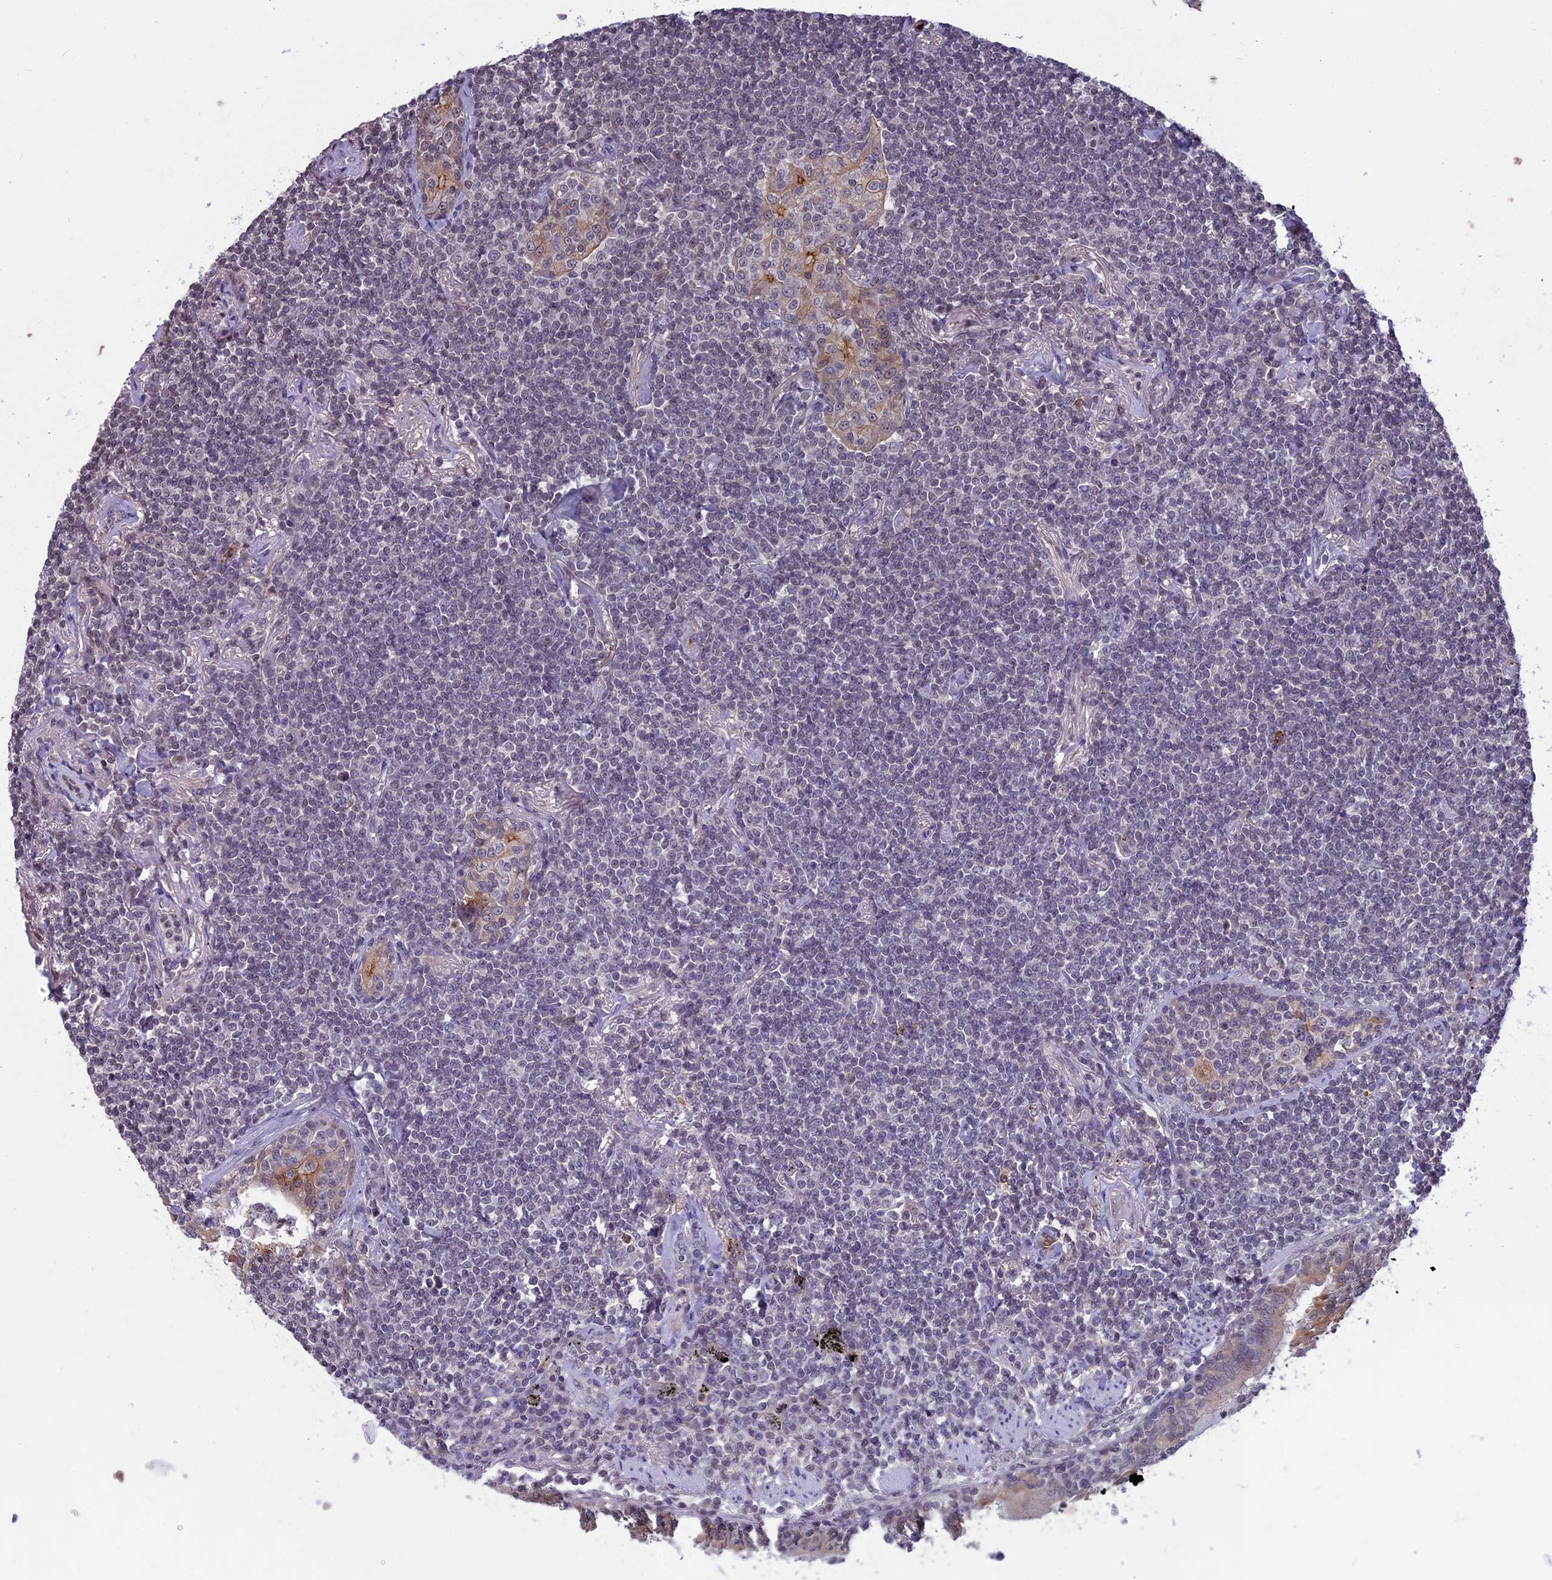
{"staining": {"intensity": "weak", "quantity": "<25%", "location": "nuclear"}, "tissue": "lymphoma", "cell_type": "Tumor cells", "image_type": "cancer", "snomed": [{"axis": "morphology", "description": "Malignant lymphoma, non-Hodgkin's type, Low grade"}, {"axis": "topography", "description": "Lung"}], "caption": "Protein analysis of lymphoma shows no significant expression in tumor cells.", "gene": "SPIRE1", "patient": {"sex": "female", "age": 71}}